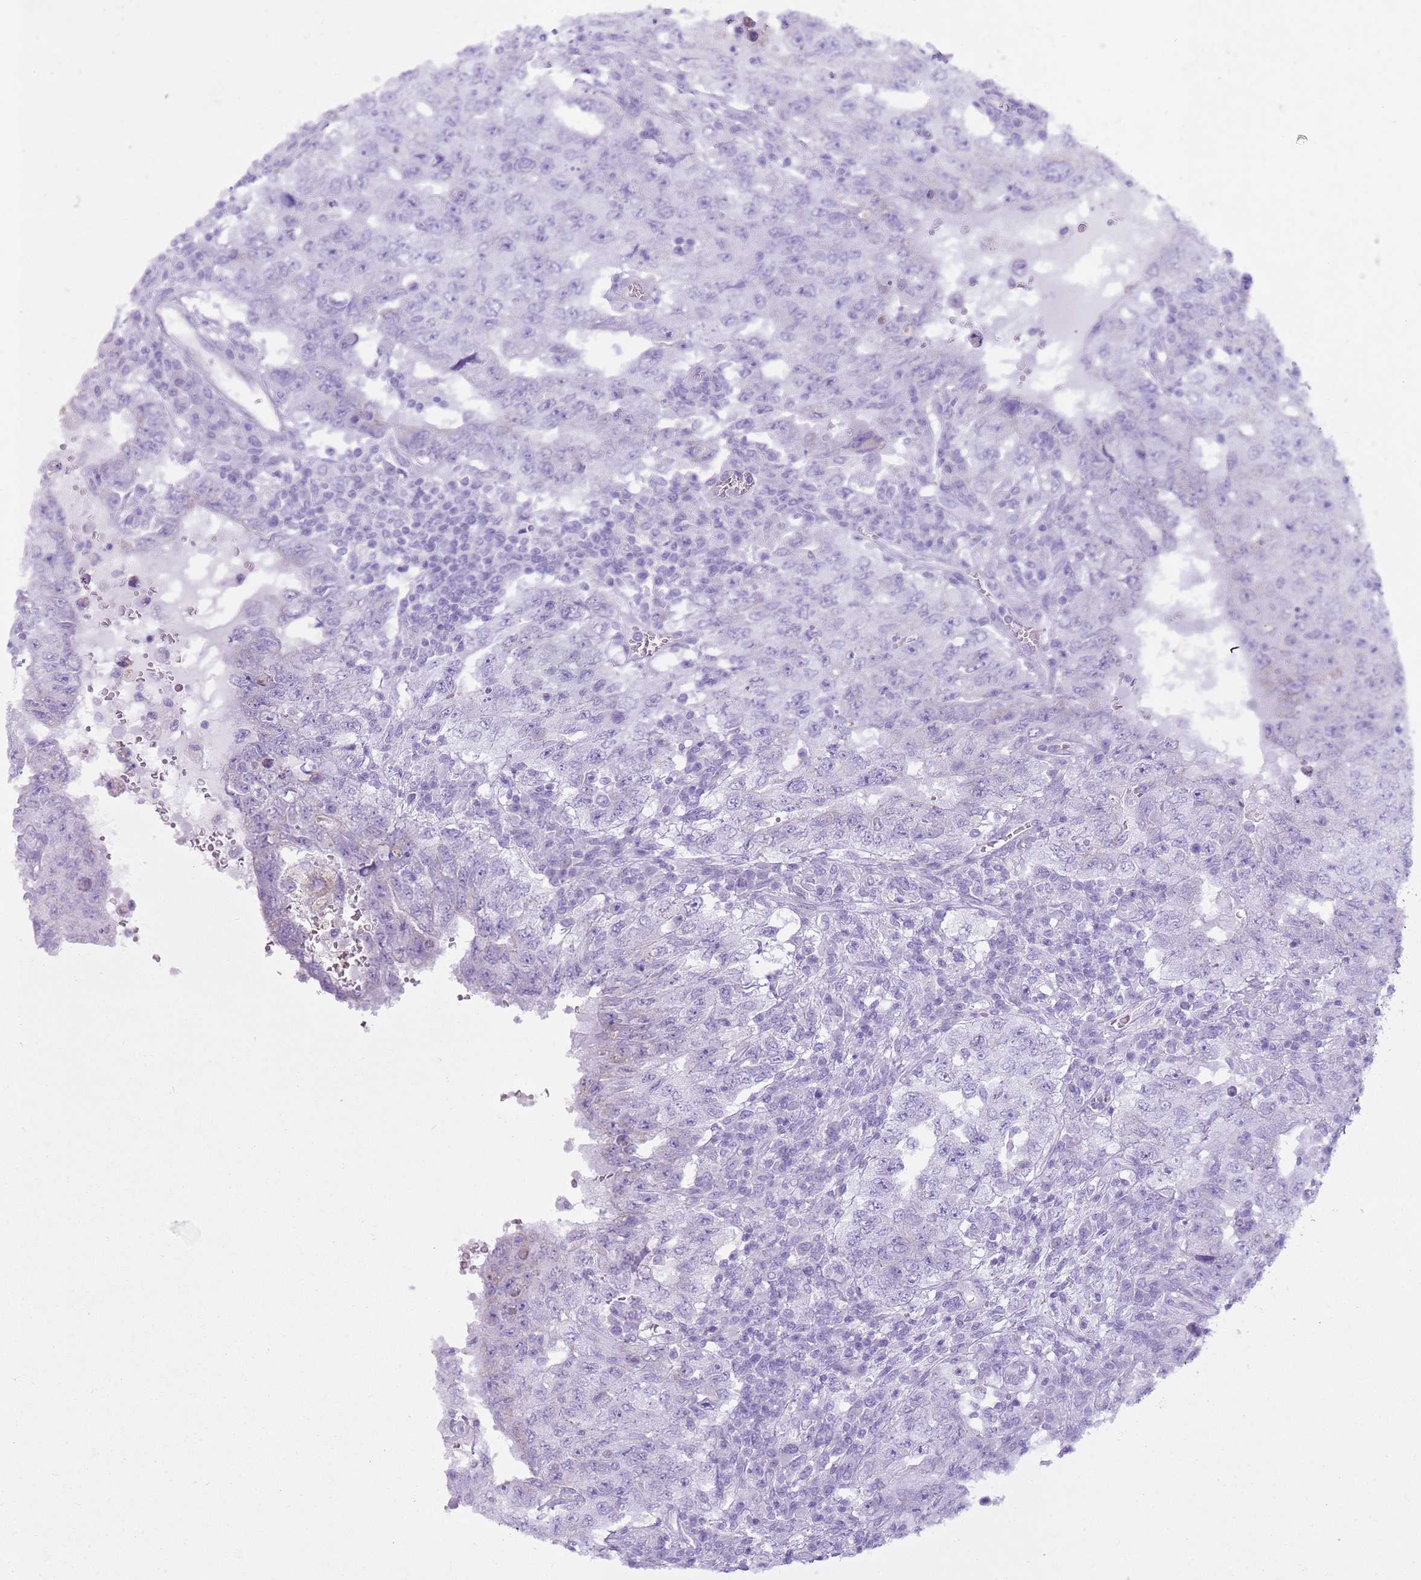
{"staining": {"intensity": "negative", "quantity": "none", "location": "none"}, "tissue": "testis cancer", "cell_type": "Tumor cells", "image_type": "cancer", "snomed": [{"axis": "morphology", "description": "Carcinoma, Embryonal, NOS"}, {"axis": "topography", "description": "Testis"}], "caption": "Immunohistochemistry (IHC) photomicrograph of neoplastic tissue: testis cancer (embryonal carcinoma) stained with DAB shows no significant protein expression in tumor cells. The staining is performed using DAB (3,3'-diaminobenzidine) brown chromogen with nuclei counter-stained in using hematoxylin.", "gene": "CD177", "patient": {"sex": "male", "age": 26}}